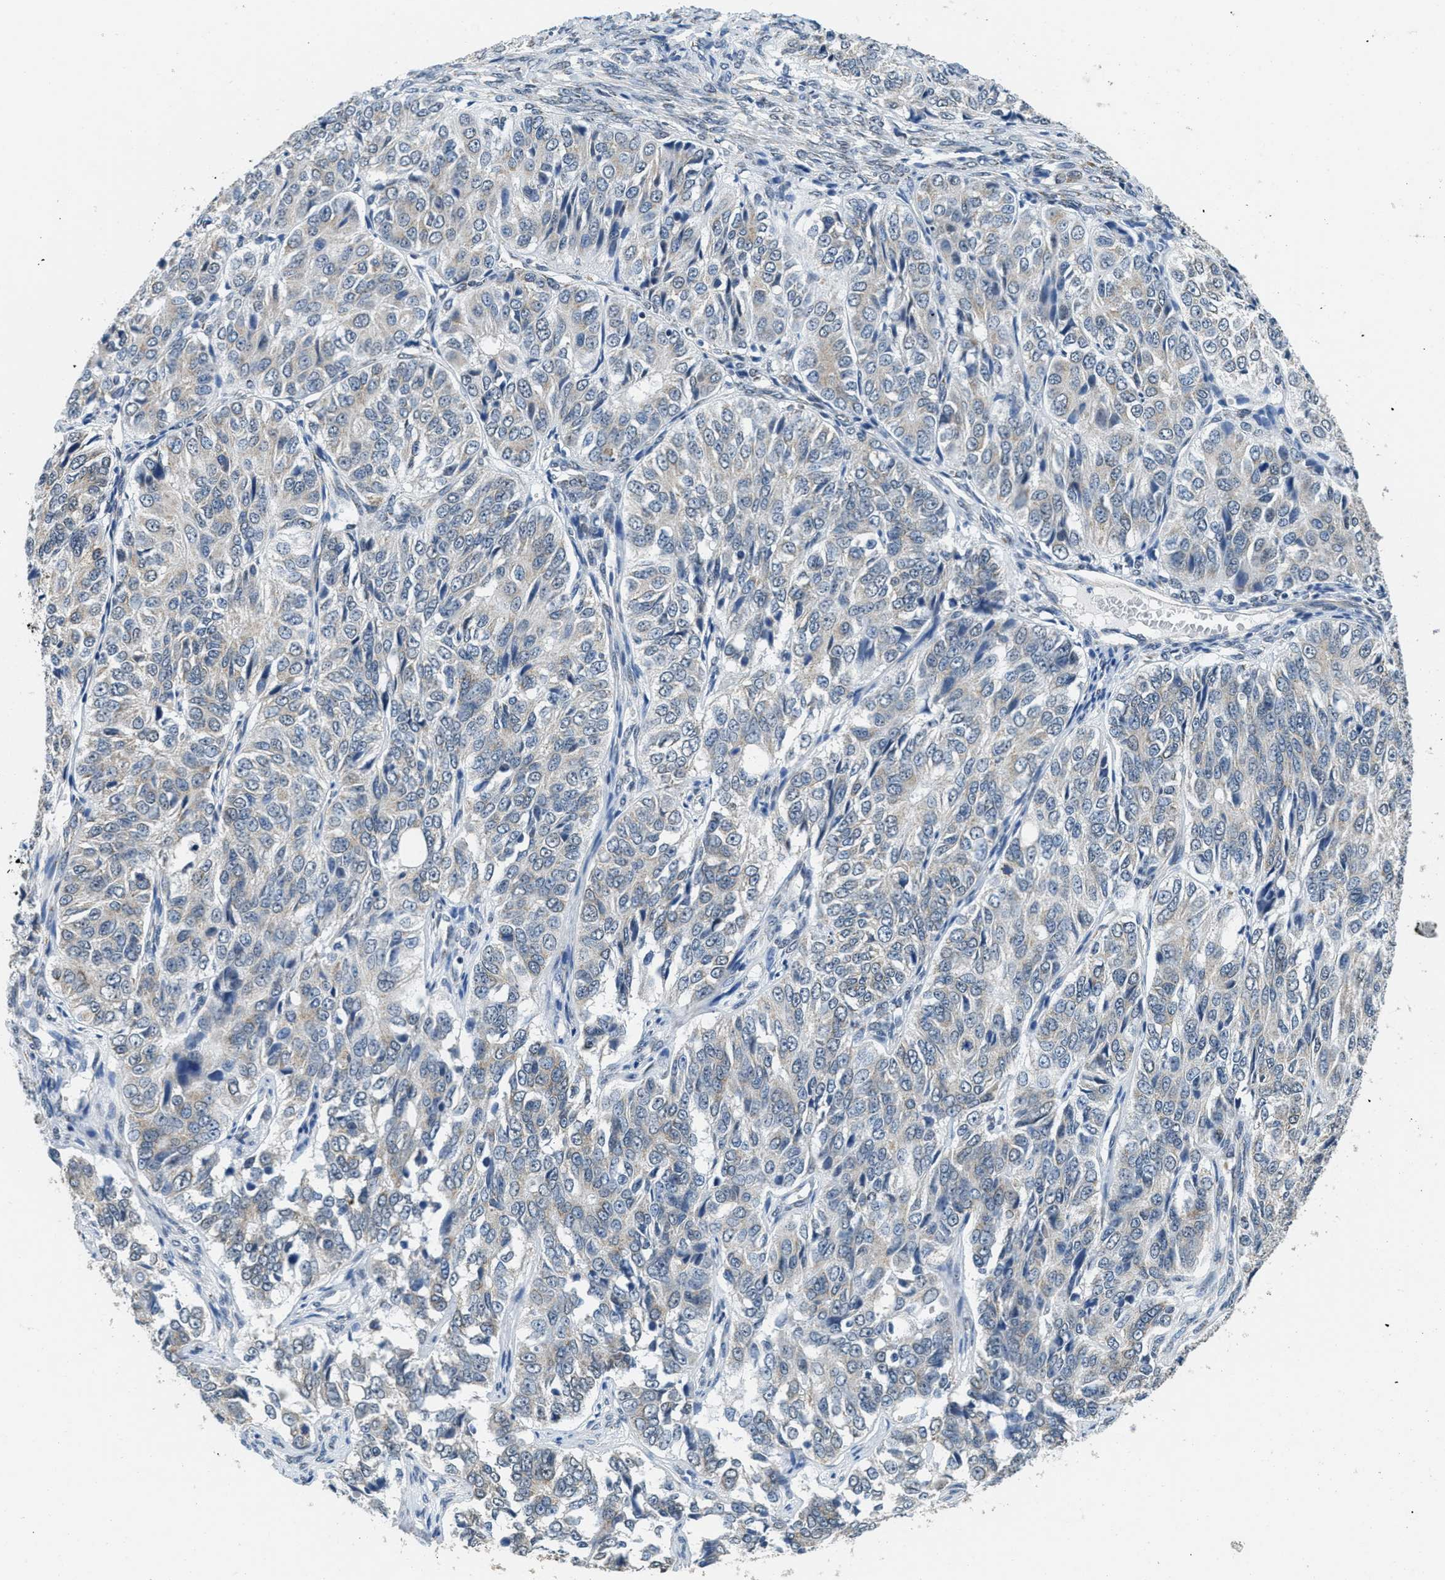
{"staining": {"intensity": "negative", "quantity": "none", "location": "none"}, "tissue": "ovarian cancer", "cell_type": "Tumor cells", "image_type": "cancer", "snomed": [{"axis": "morphology", "description": "Carcinoma, endometroid"}, {"axis": "topography", "description": "Ovary"}], "caption": "Immunohistochemistry histopathology image of neoplastic tissue: human ovarian endometroid carcinoma stained with DAB displays no significant protein staining in tumor cells.", "gene": "TOMM70", "patient": {"sex": "female", "age": 51}}